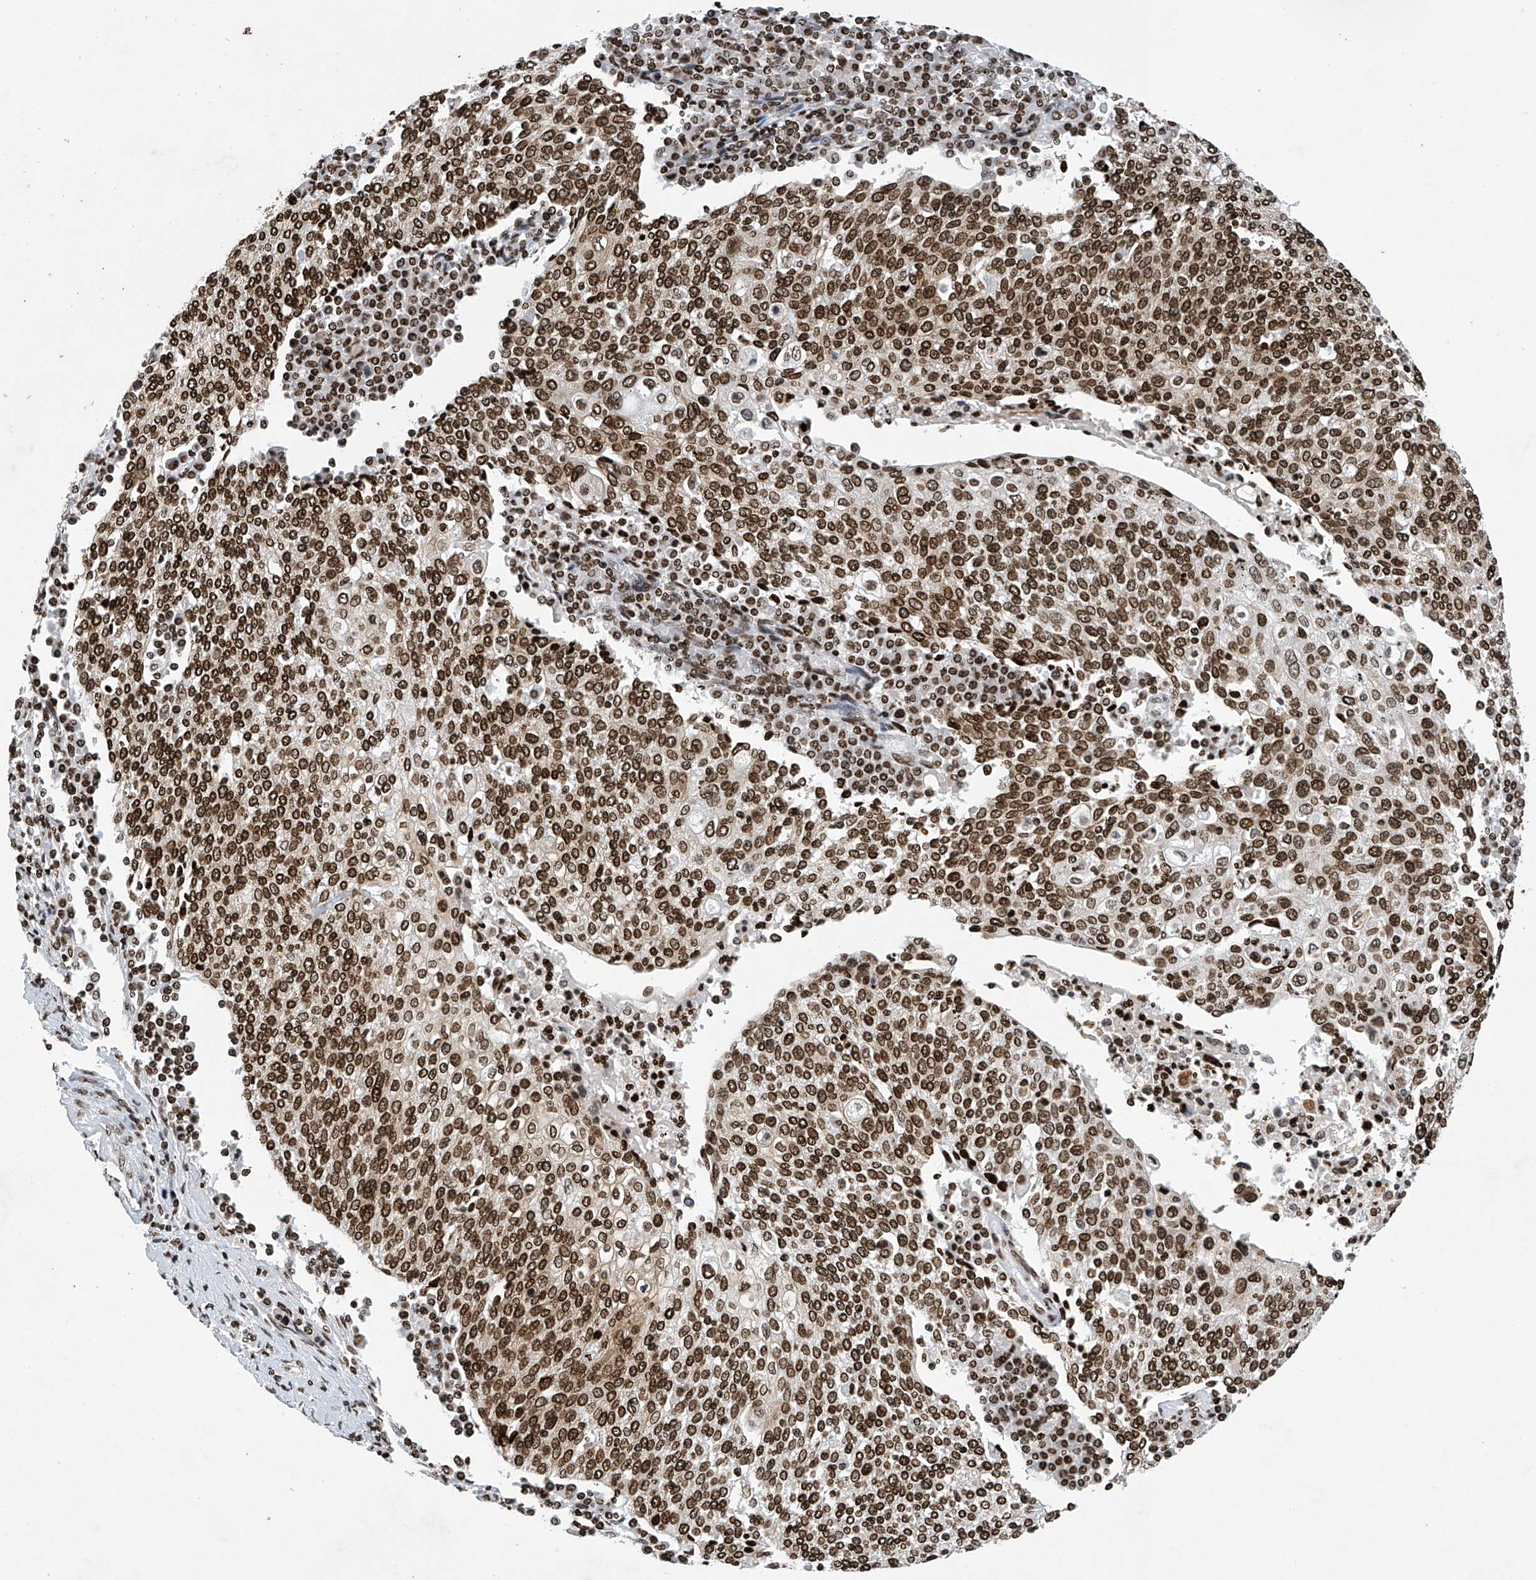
{"staining": {"intensity": "strong", "quantity": ">75%", "location": "cytoplasmic/membranous,nuclear"}, "tissue": "cervical cancer", "cell_type": "Tumor cells", "image_type": "cancer", "snomed": [{"axis": "morphology", "description": "Squamous cell carcinoma, NOS"}, {"axis": "topography", "description": "Cervix"}], "caption": "Strong cytoplasmic/membranous and nuclear staining for a protein is identified in about >75% of tumor cells of cervical cancer using immunohistochemistry.", "gene": "H4C16", "patient": {"sex": "female", "age": 40}}